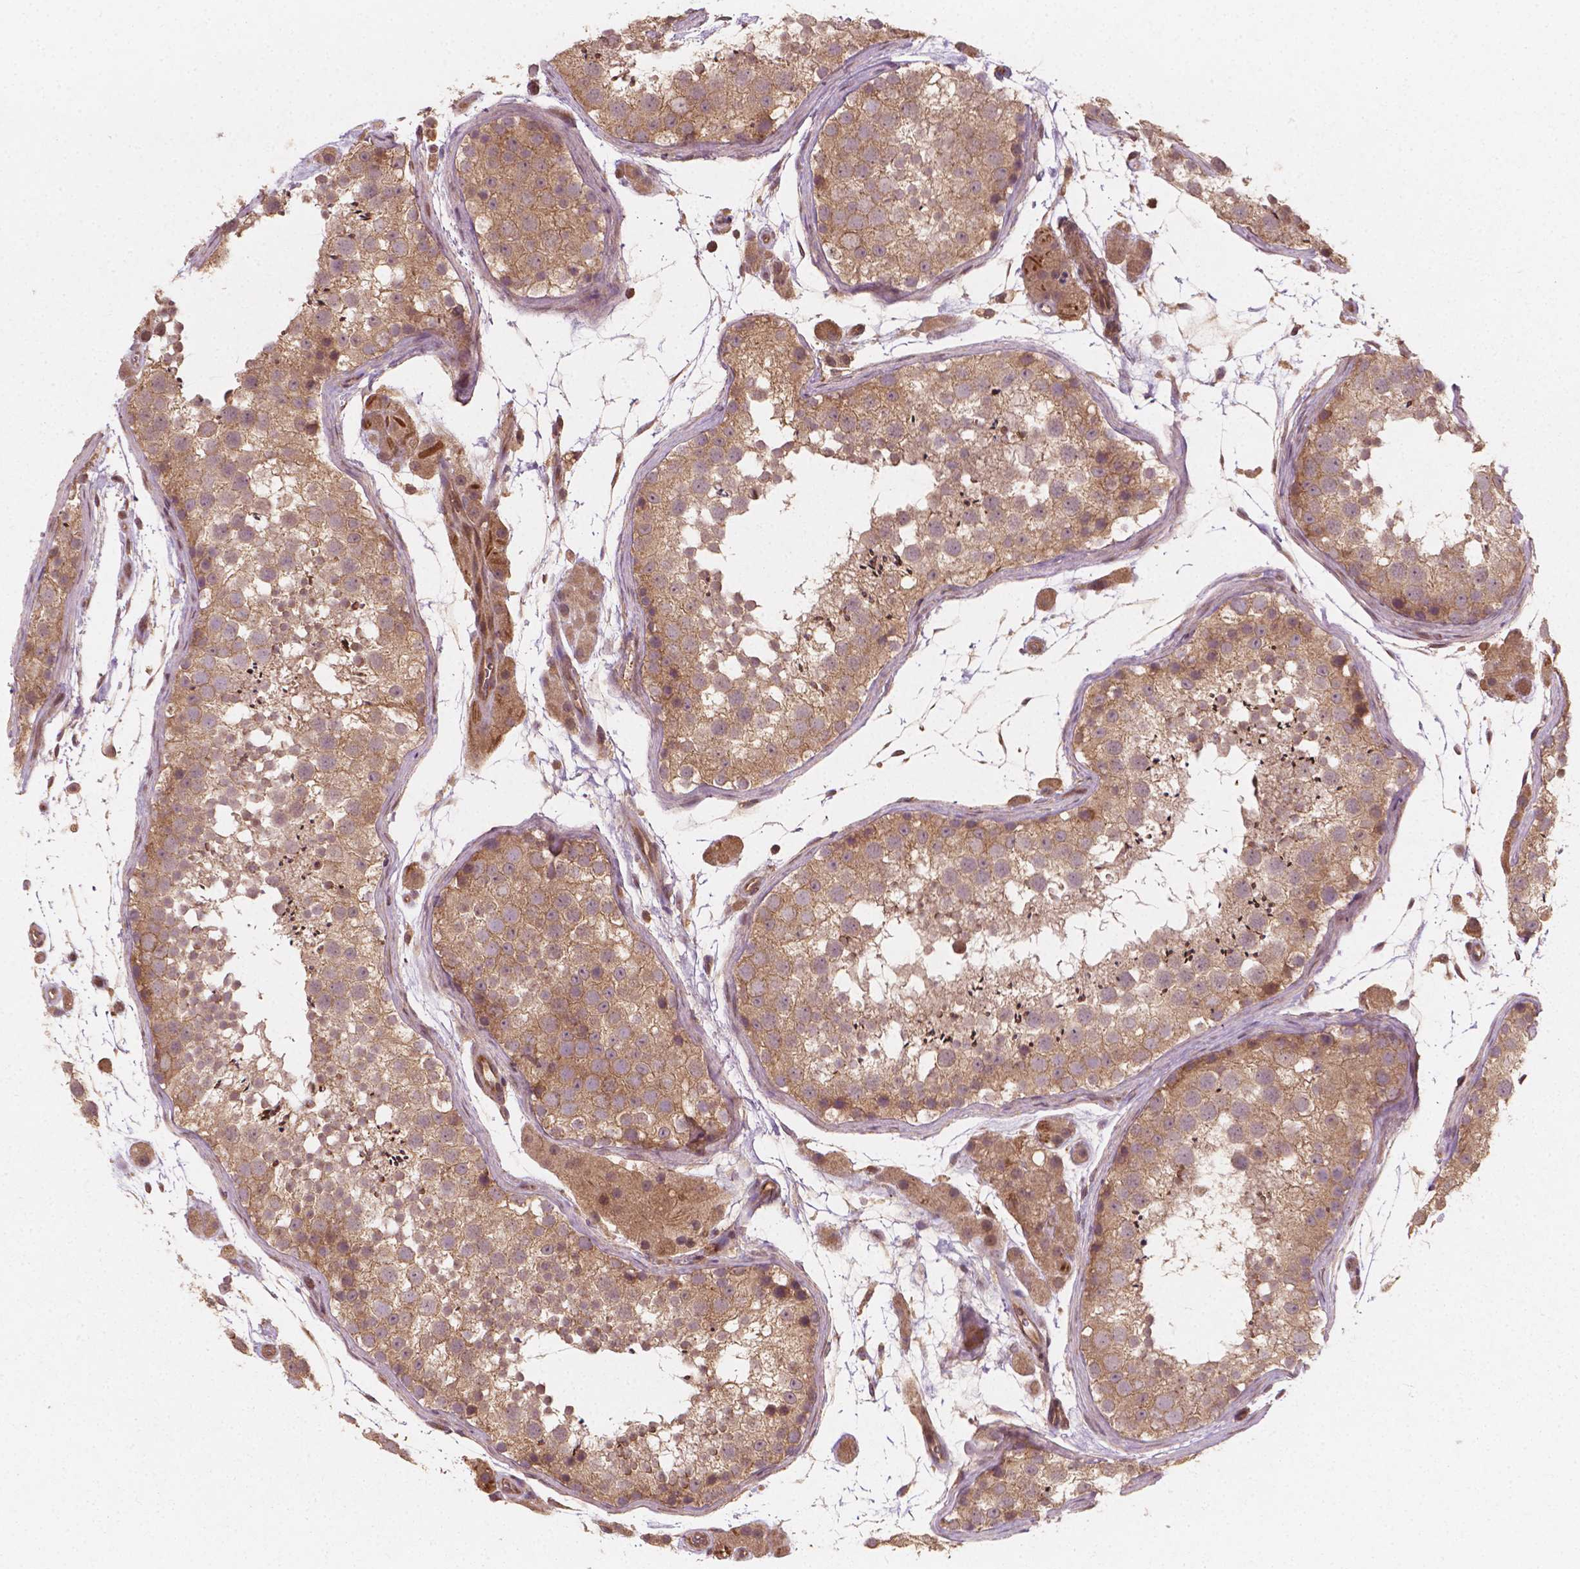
{"staining": {"intensity": "weak", "quantity": ">75%", "location": "cytoplasmic/membranous"}, "tissue": "testis", "cell_type": "Cells in seminiferous ducts", "image_type": "normal", "snomed": [{"axis": "morphology", "description": "Normal tissue, NOS"}, {"axis": "topography", "description": "Testis"}], "caption": "Brown immunohistochemical staining in normal human testis reveals weak cytoplasmic/membranous positivity in approximately >75% of cells in seminiferous ducts.", "gene": "CYFIP1", "patient": {"sex": "male", "age": 41}}